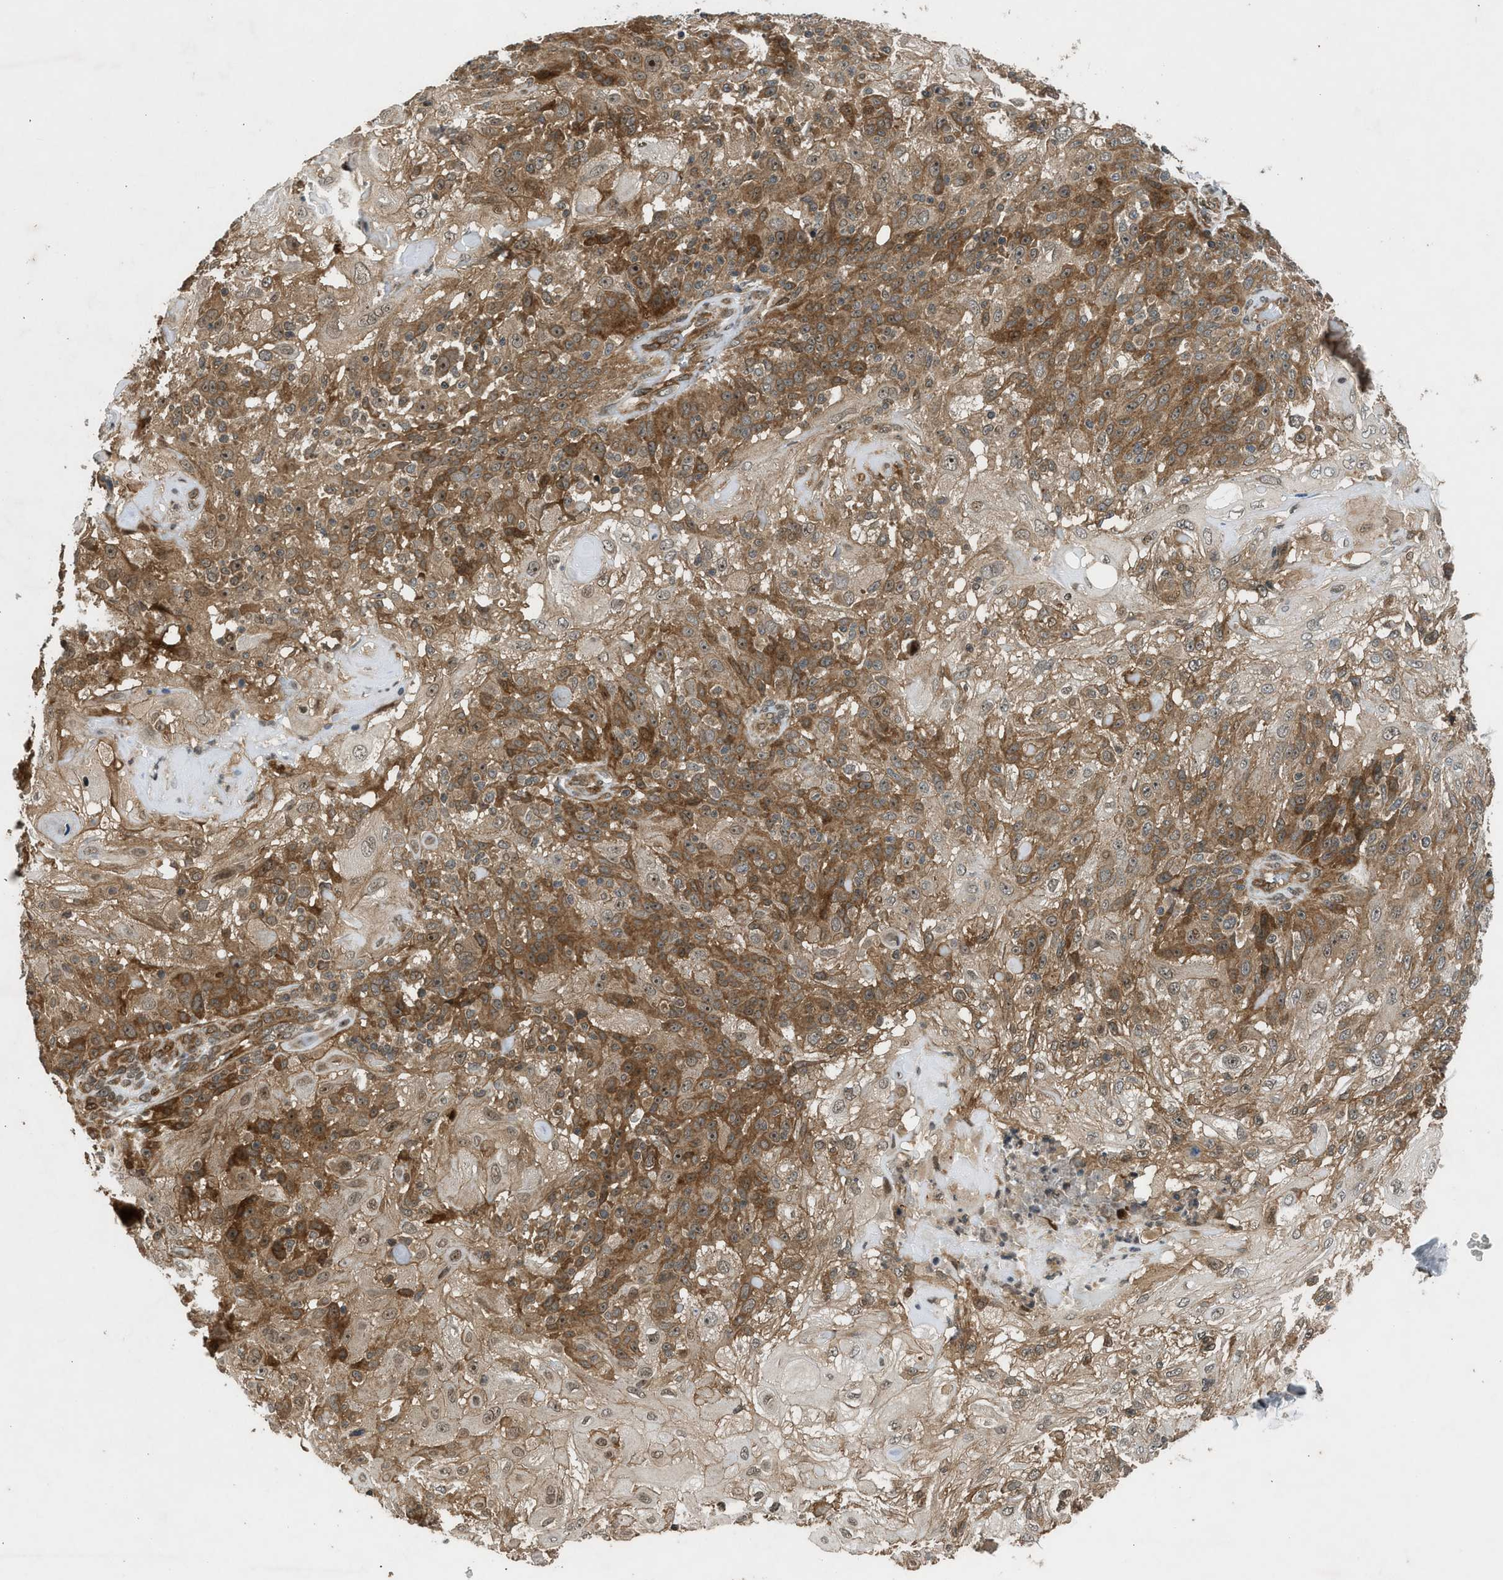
{"staining": {"intensity": "moderate", "quantity": ">75%", "location": "cytoplasmic/membranous"}, "tissue": "skin cancer", "cell_type": "Tumor cells", "image_type": "cancer", "snomed": [{"axis": "morphology", "description": "Normal tissue, NOS"}, {"axis": "morphology", "description": "Squamous cell carcinoma, NOS"}, {"axis": "topography", "description": "Skin"}], "caption": "Immunohistochemical staining of human squamous cell carcinoma (skin) exhibits medium levels of moderate cytoplasmic/membranous protein positivity in approximately >75% of tumor cells.", "gene": "TXNL1", "patient": {"sex": "female", "age": 83}}